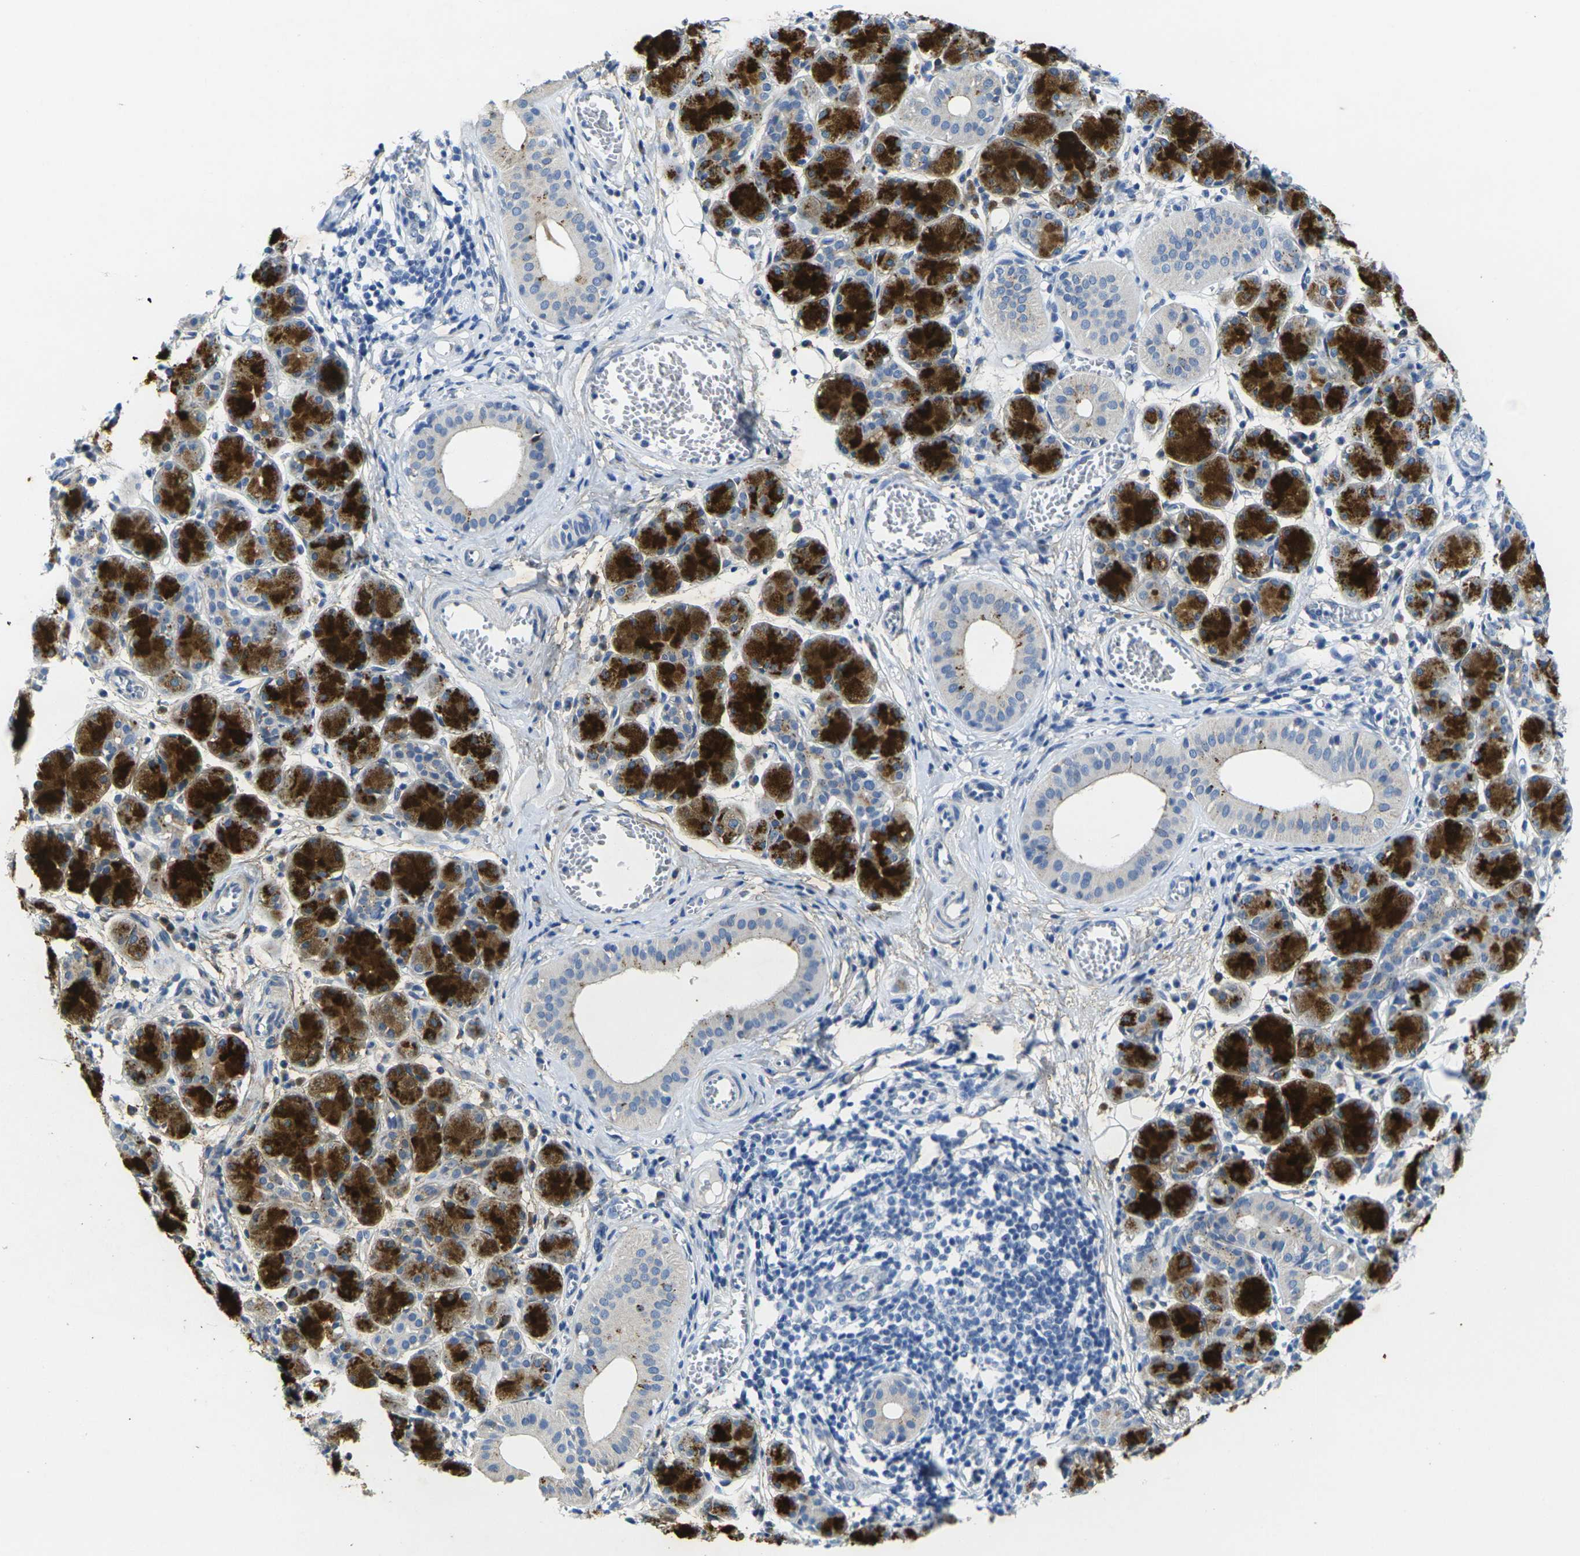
{"staining": {"intensity": "strong", "quantity": ">75%", "location": "cytoplasmic/membranous"}, "tissue": "salivary gland", "cell_type": "Glandular cells", "image_type": "normal", "snomed": [{"axis": "morphology", "description": "Normal tissue, NOS"}, {"axis": "morphology", "description": "Inflammation, NOS"}, {"axis": "topography", "description": "Lymph node"}, {"axis": "topography", "description": "Salivary gland"}], "caption": "DAB (3,3'-diaminobenzidine) immunohistochemical staining of benign human salivary gland exhibits strong cytoplasmic/membranous protein positivity in about >75% of glandular cells.", "gene": "CRK", "patient": {"sex": "male", "age": 3}}